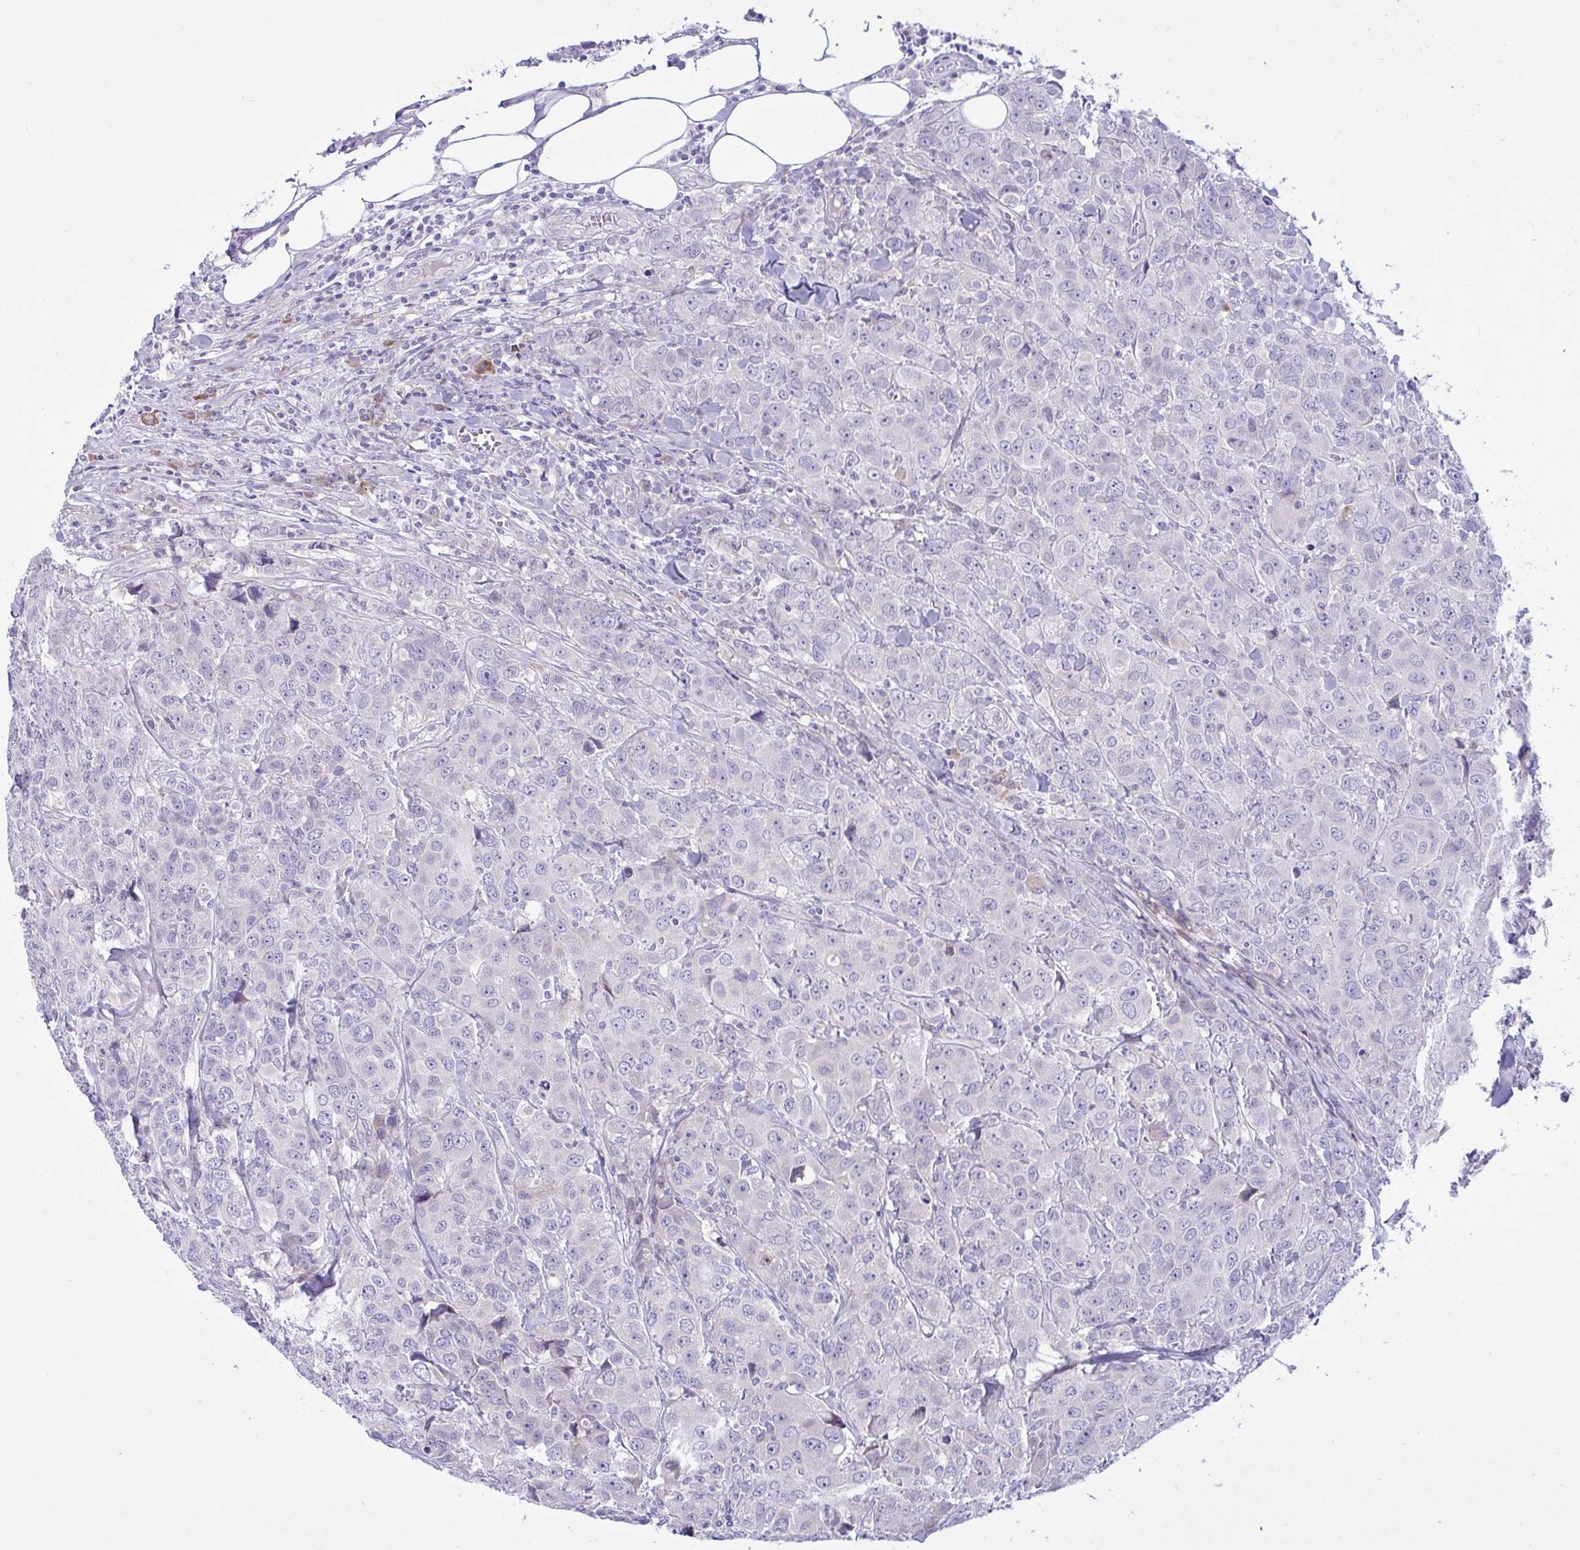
{"staining": {"intensity": "negative", "quantity": "none", "location": "none"}, "tissue": "breast cancer", "cell_type": "Tumor cells", "image_type": "cancer", "snomed": [{"axis": "morphology", "description": "Duct carcinoma"}, {"axis": "topography", "description": "Breast"}], "caption": "Tumor cells show no significant positivity in breast cancer.", "gene": "FAM86B1", "patient": {"sex": "female", "age": 43}}